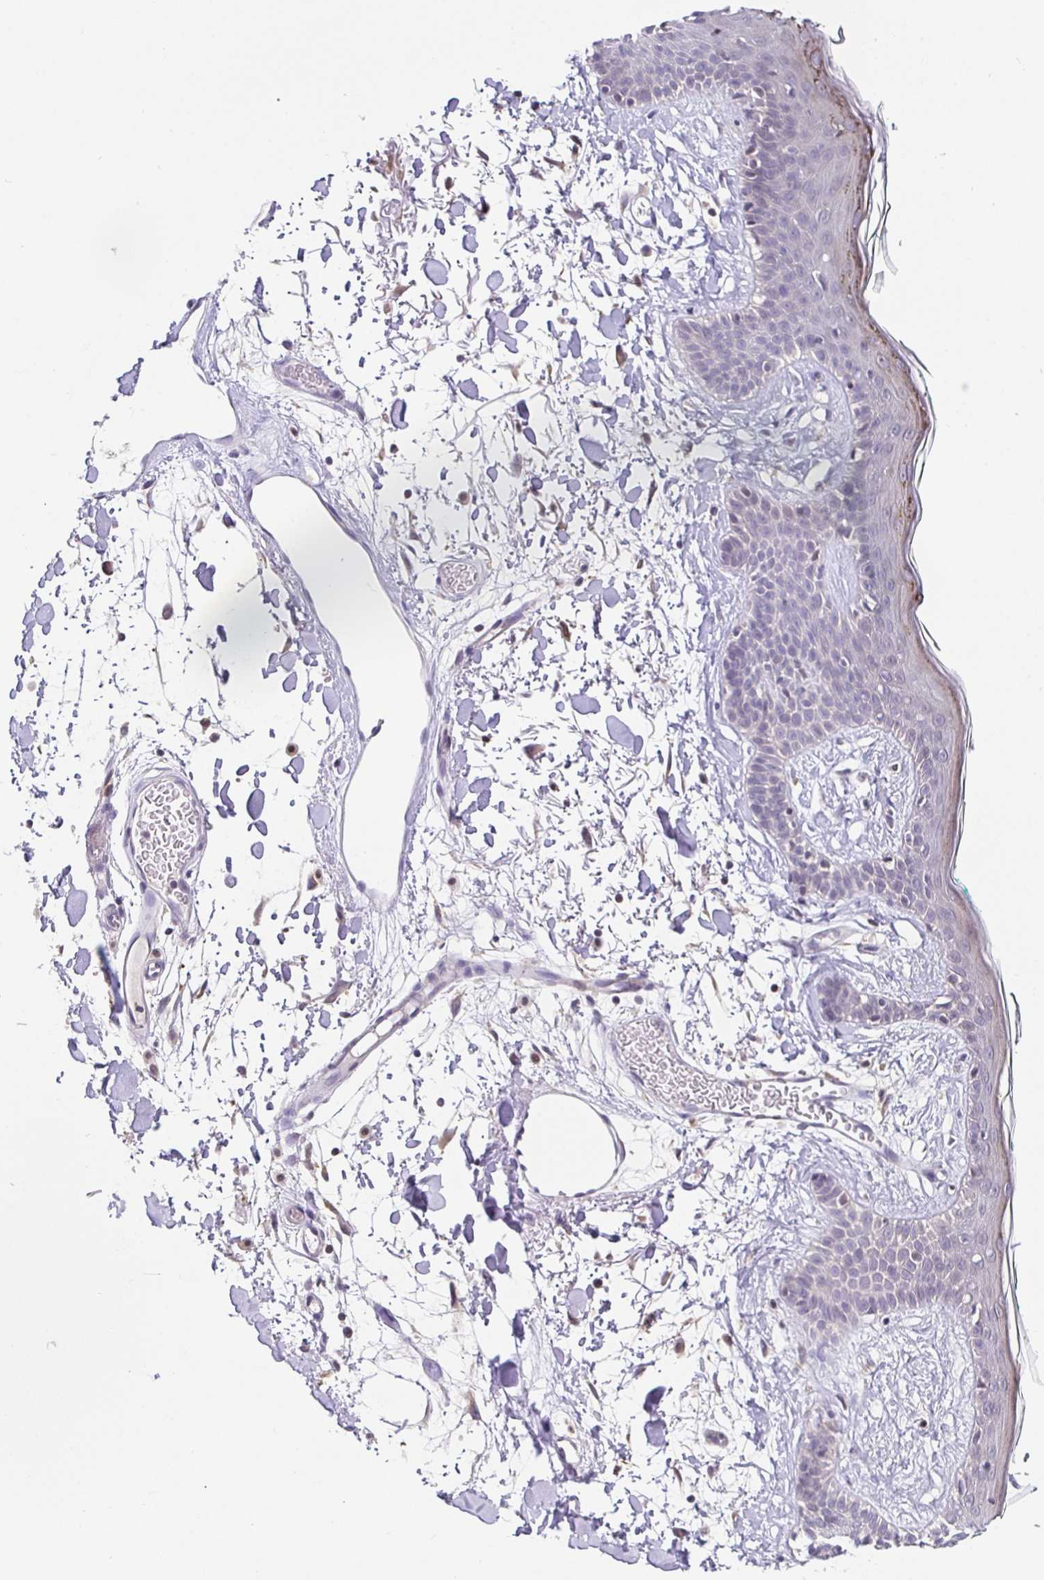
{"staining": {"intensity": "weak", "quantity": "<25%", "location": "cytoplasmic/membranous"}, "tissue": "skin", "cell_type": "Fibroblasts", "image_type": "normal", "snomed": [{"axis": "morphology", "description": "Normal tissue, NOS"}, {"axis": "topography", "description": "Skin"}], "caption": "Skin stained for a protein using IHC demonstrates no positivity fibroblasts.", "gene": "SATB1", "patient": {"sex": "male", "age": 79}}